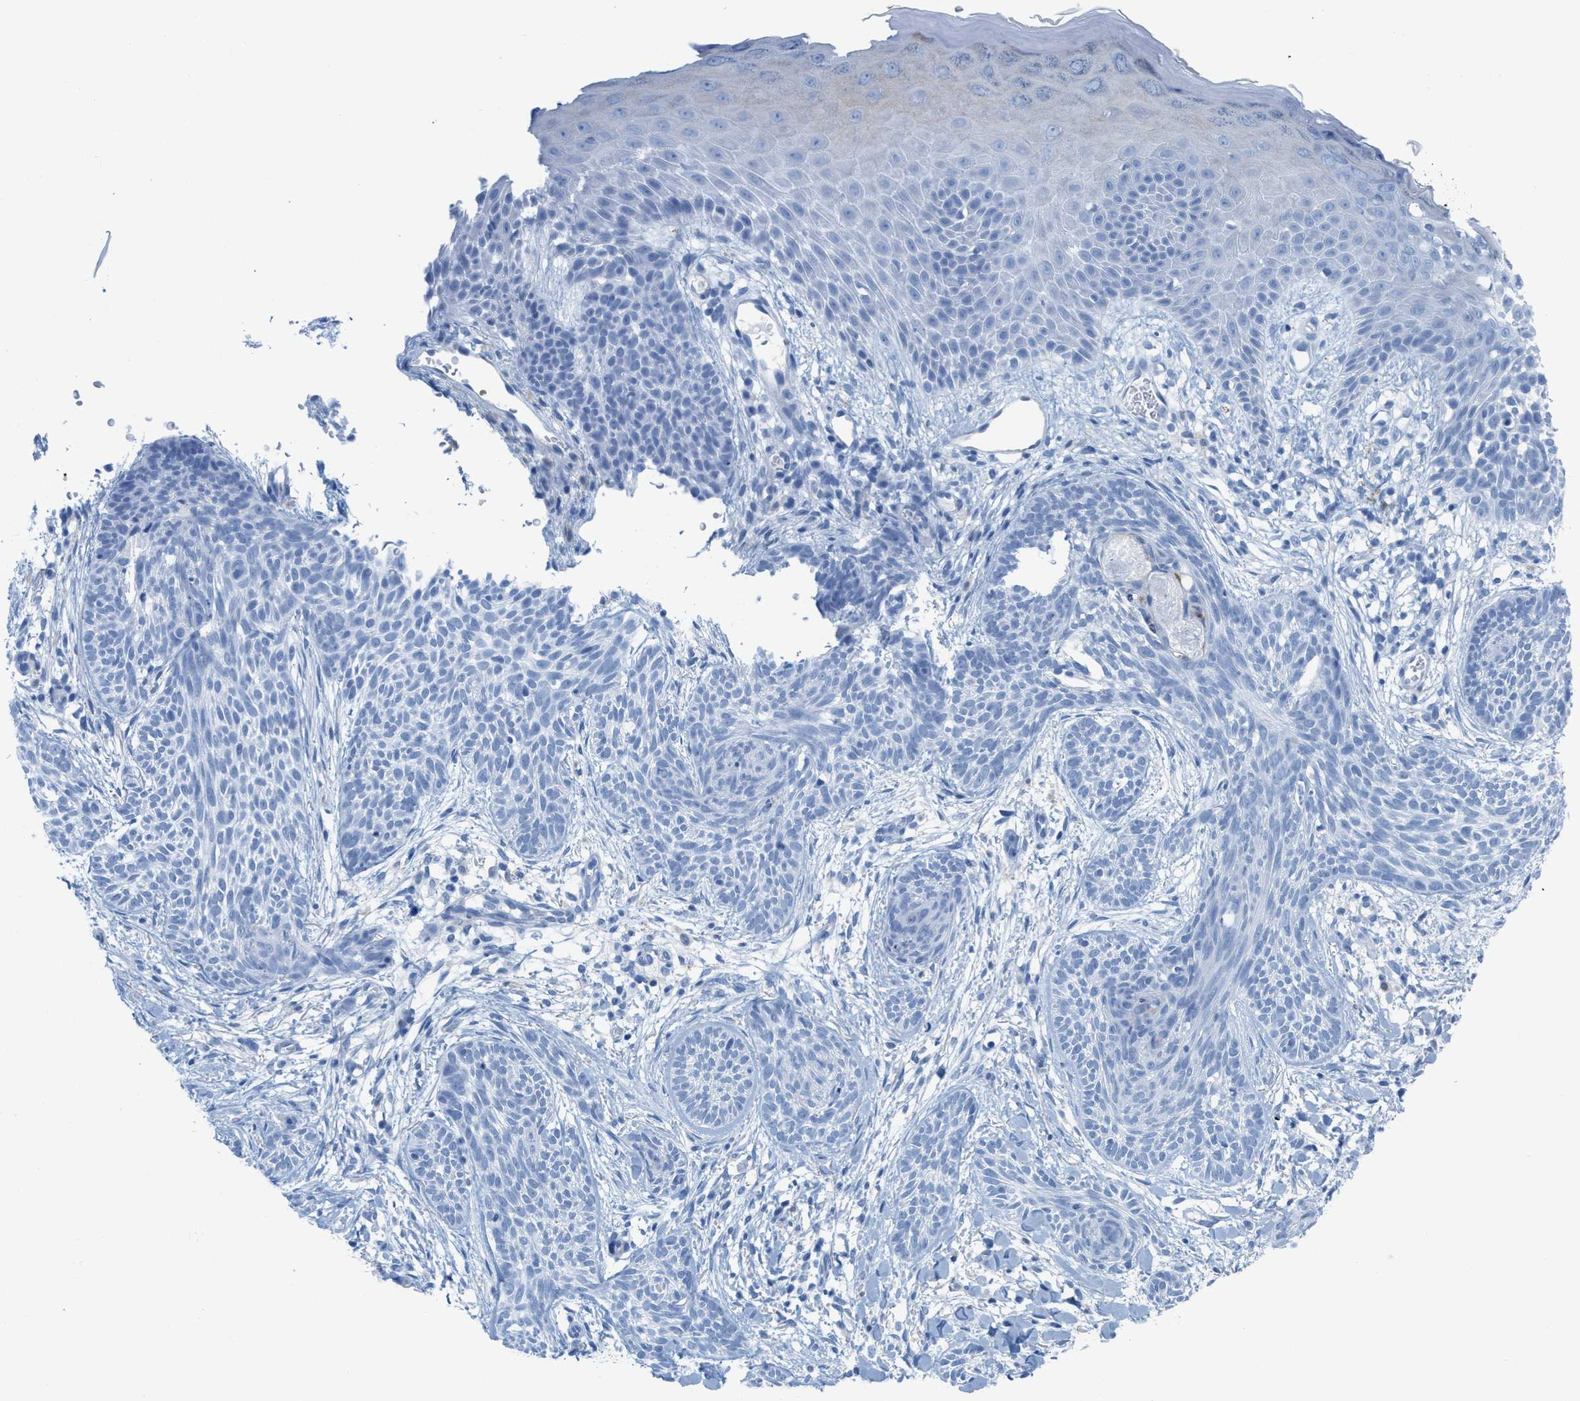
{"staining": {"intensity": "negative", "quantity": "none", "location": "none"}, "tissue": "skin cancer", "cell_type": "Tumor cells", "image_type": "cancer", "snomed": [{"axis": "morphology", "description": "Basal cell carcinoma"}, {"axis": "topography", "description": "Skin"}], "caption": "Immunohistochemical staining of human skin cancer shows no significant expression in tumor cells.", "gene": "ASGR1", "patient": {"sex": "female", "age": 59}}